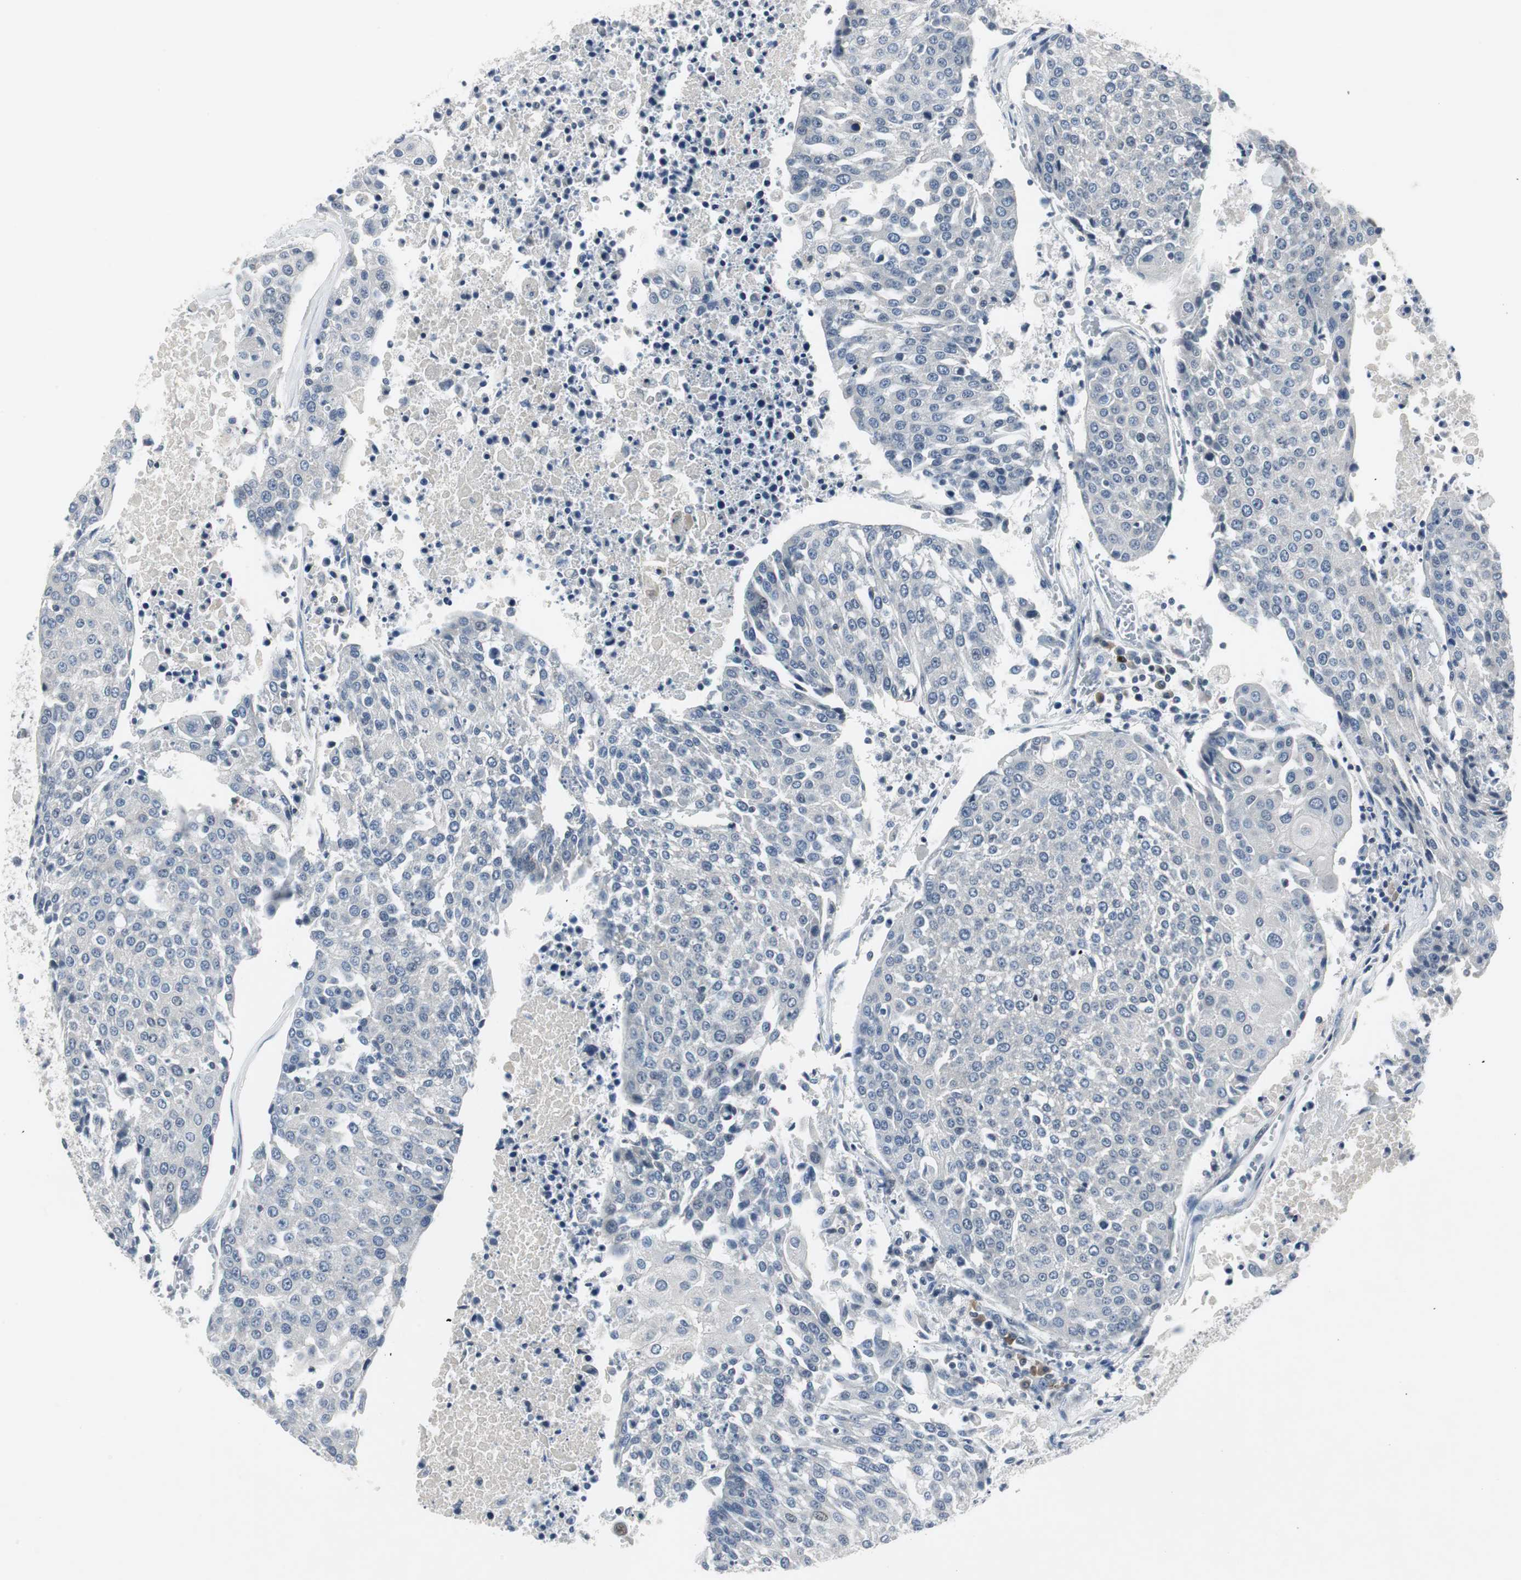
{"staining": {"intensity": "negative", "quantity": "none", "location": "none"}, "tissue": "urothelial cancer", "cell_type": "Tumor cells", "image_type": "cancer", "snomed": [{"axis": "morphology", "description": "Urothelial carcinoma, High grade"}, {"axis": "topography", "description": "Urinary bladder"}], "caption": "Human high-grade urothelial carcinoma stained for a protein using immunohistochemistry (IHC) shows no expression in tumor cells.", "gene": "ELK1", "patient": {"sex": "female", "age": 85}}